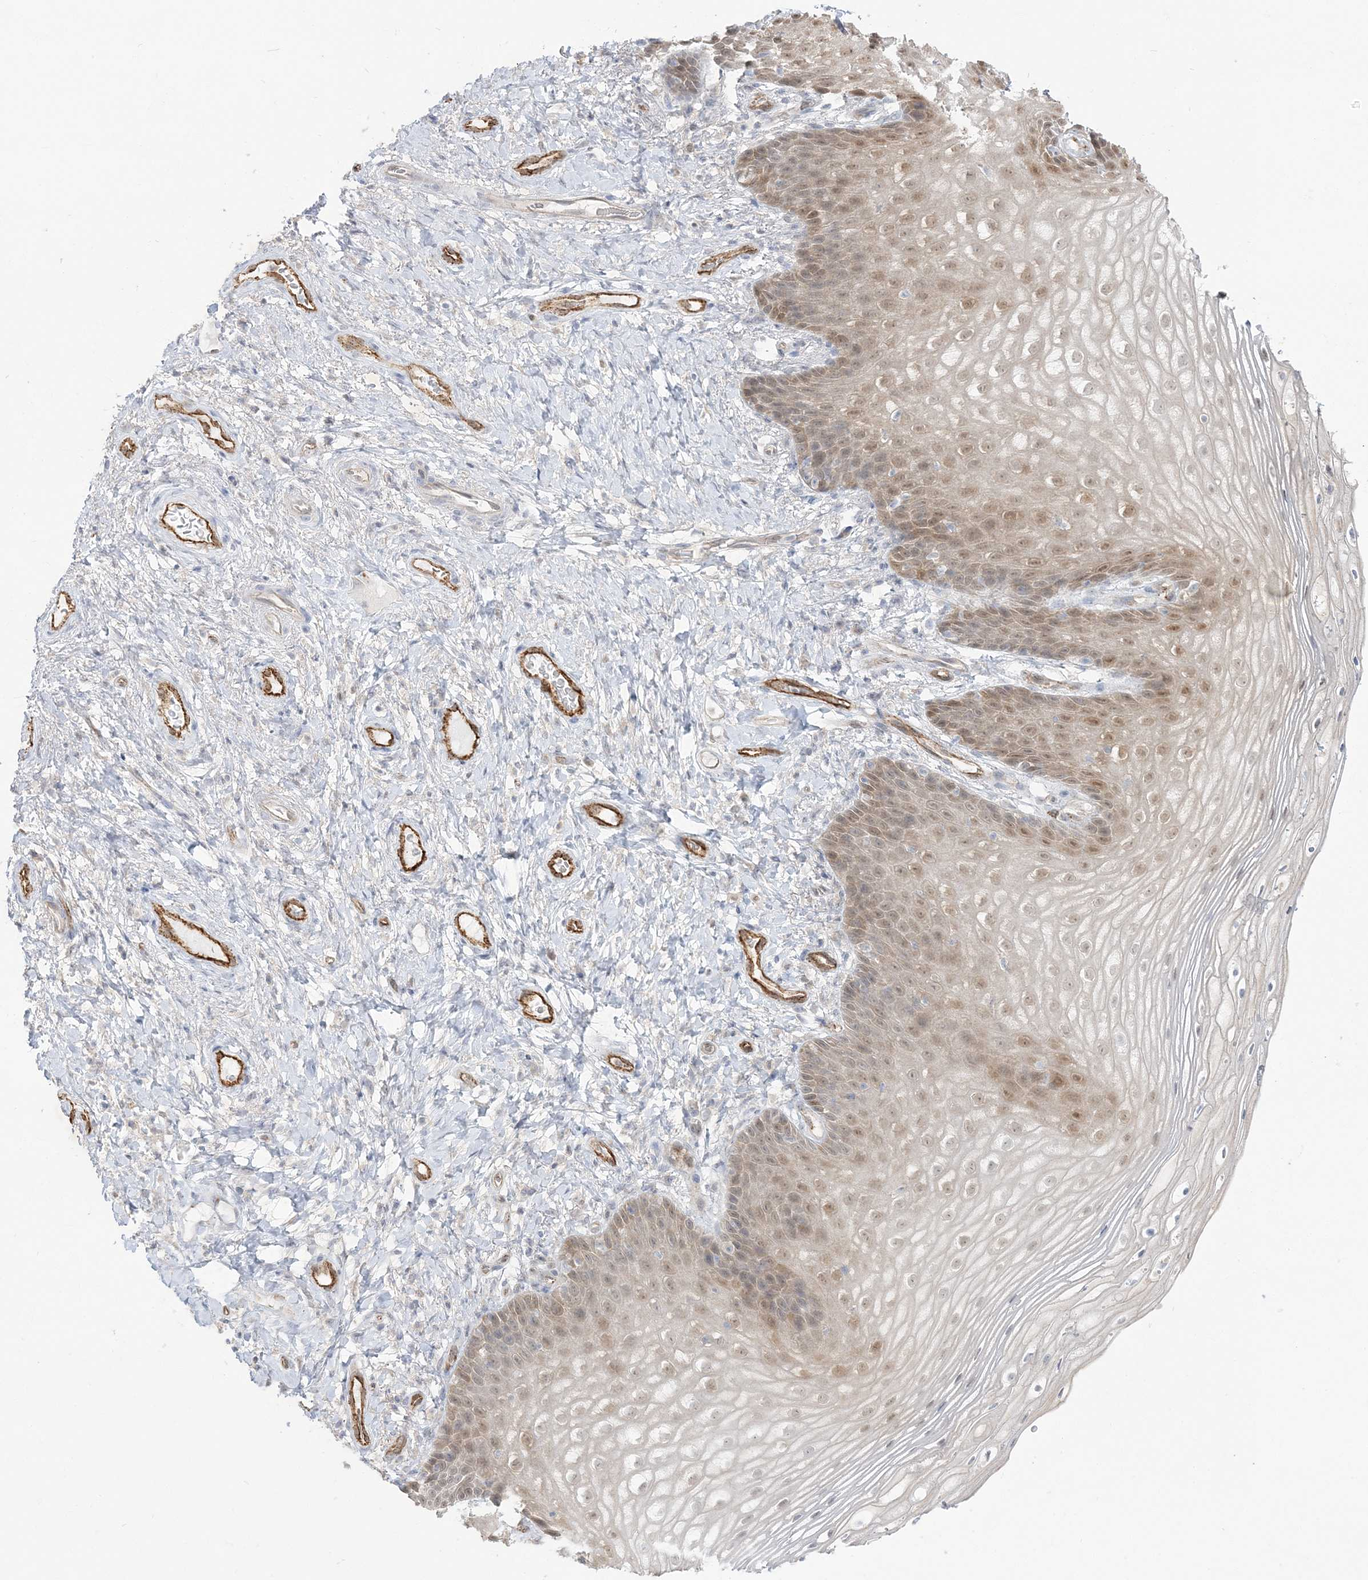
{"staining": {"intensity": "moderate", "quantity": "25%-75%", "location": "nuclear"}, "tissue": "vagina", "cell_type": "Squamous epithelial cells", "image_type": "normal", "snomed": [{"axis": "morphology", "description": "Normal tissue, NOS"}, {"axis": "topography", "description": "Vagina"}], "caption": "Squamous epithelial cells exhibit moderate nuclear staining in about 25%-75% of cells in normal vagina.", "gene": "INPP1", "patient": {"sex": "female", "age": 60}}